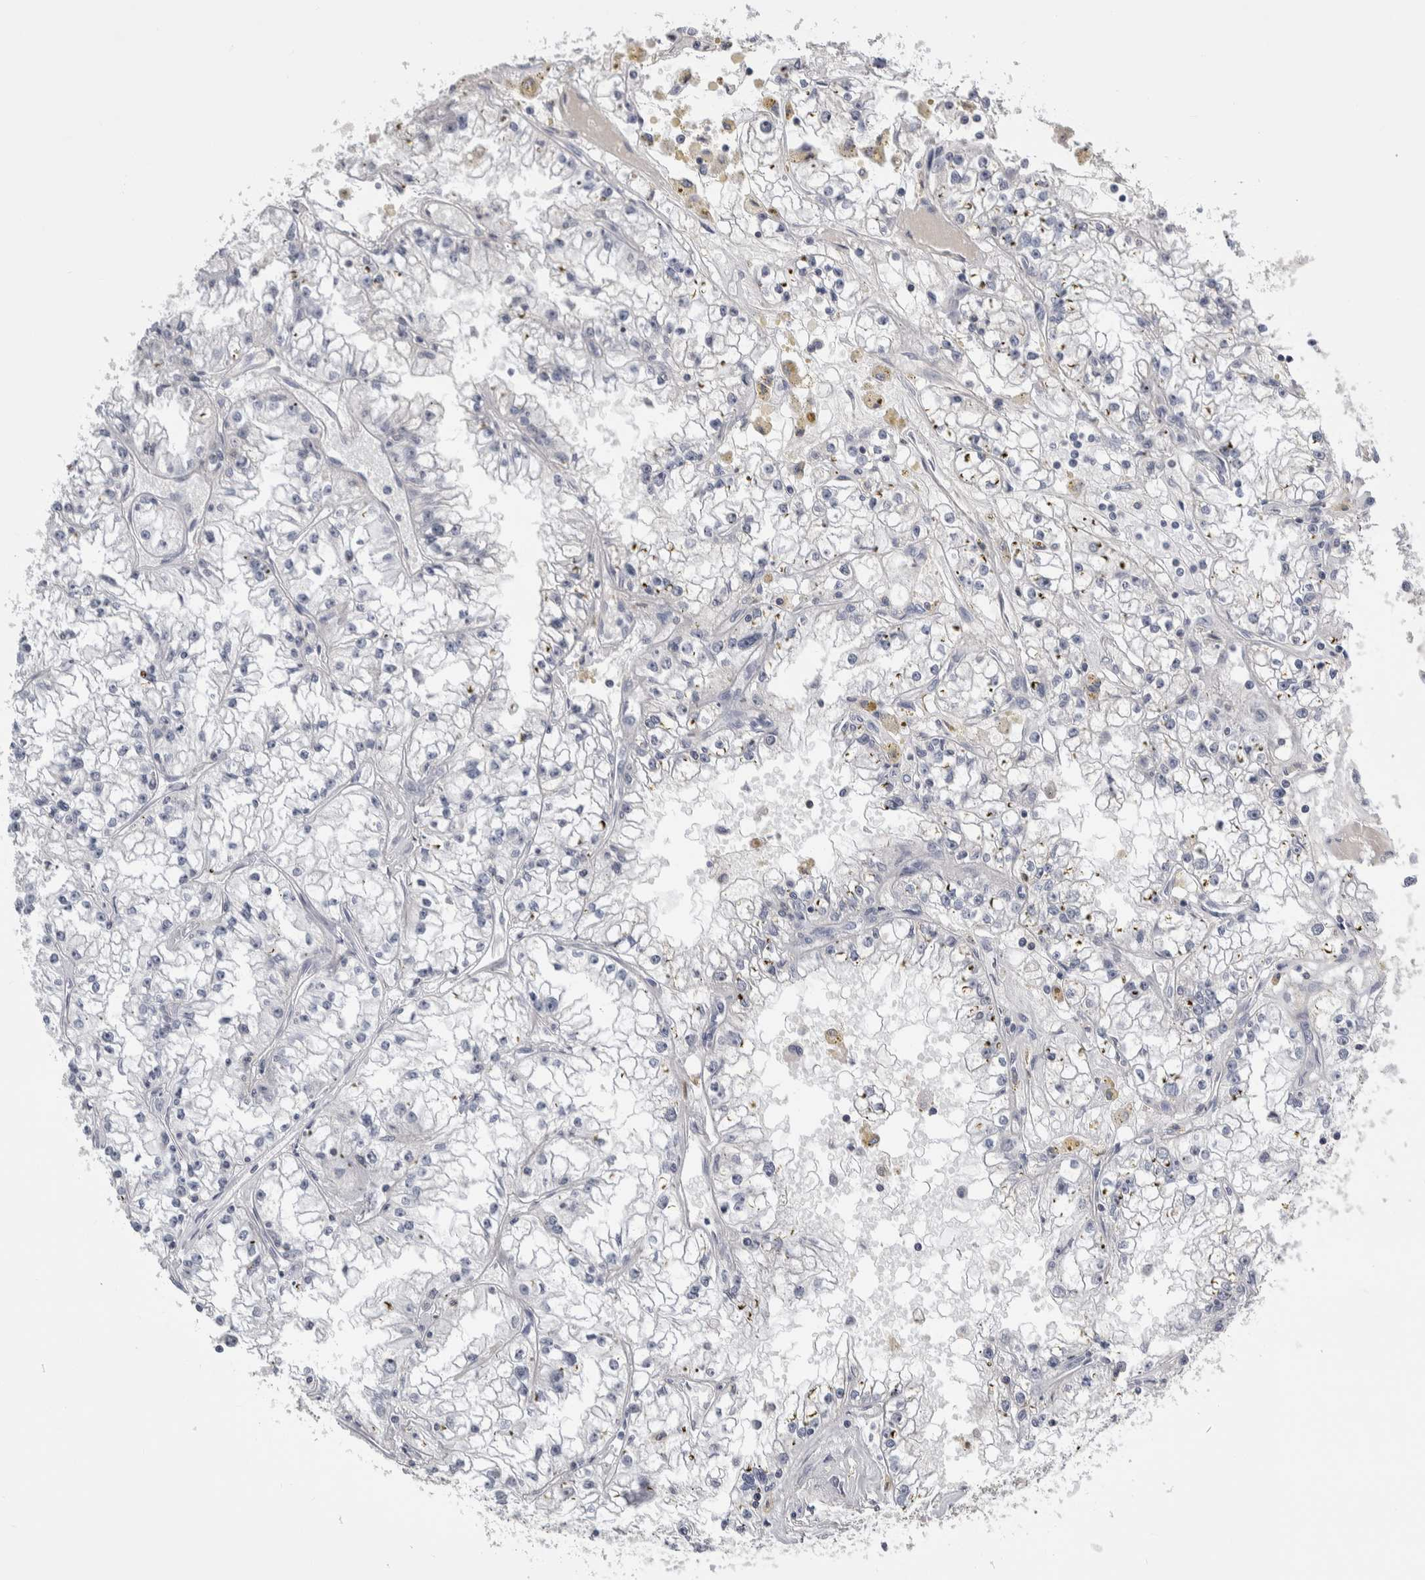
{"staining": {"intensity": "negative", "quantity": "none", "location": "none"}, "tissue": "renal cancer", "cell_type": "Tumor cells", "image_type": "cancer", "snomed": [{"axis": "morphology", "description": "Adenocarcinoma, NOS"}, {"axis": "topography", "description": "Kidney"}], "caption": "Renal adenocarcinoma was stained to show a protein in brown. There is no significant expression in tumor cells. The staining was performed using DAB (3,3'-diaminobenzidine) to visualize the protein expression in brown, while the nuclei were stained in blue with hematoxylin (Magnification: 20x).", "gene": "CEP295NL", "patient": {"sex": "male", "age": 56}}